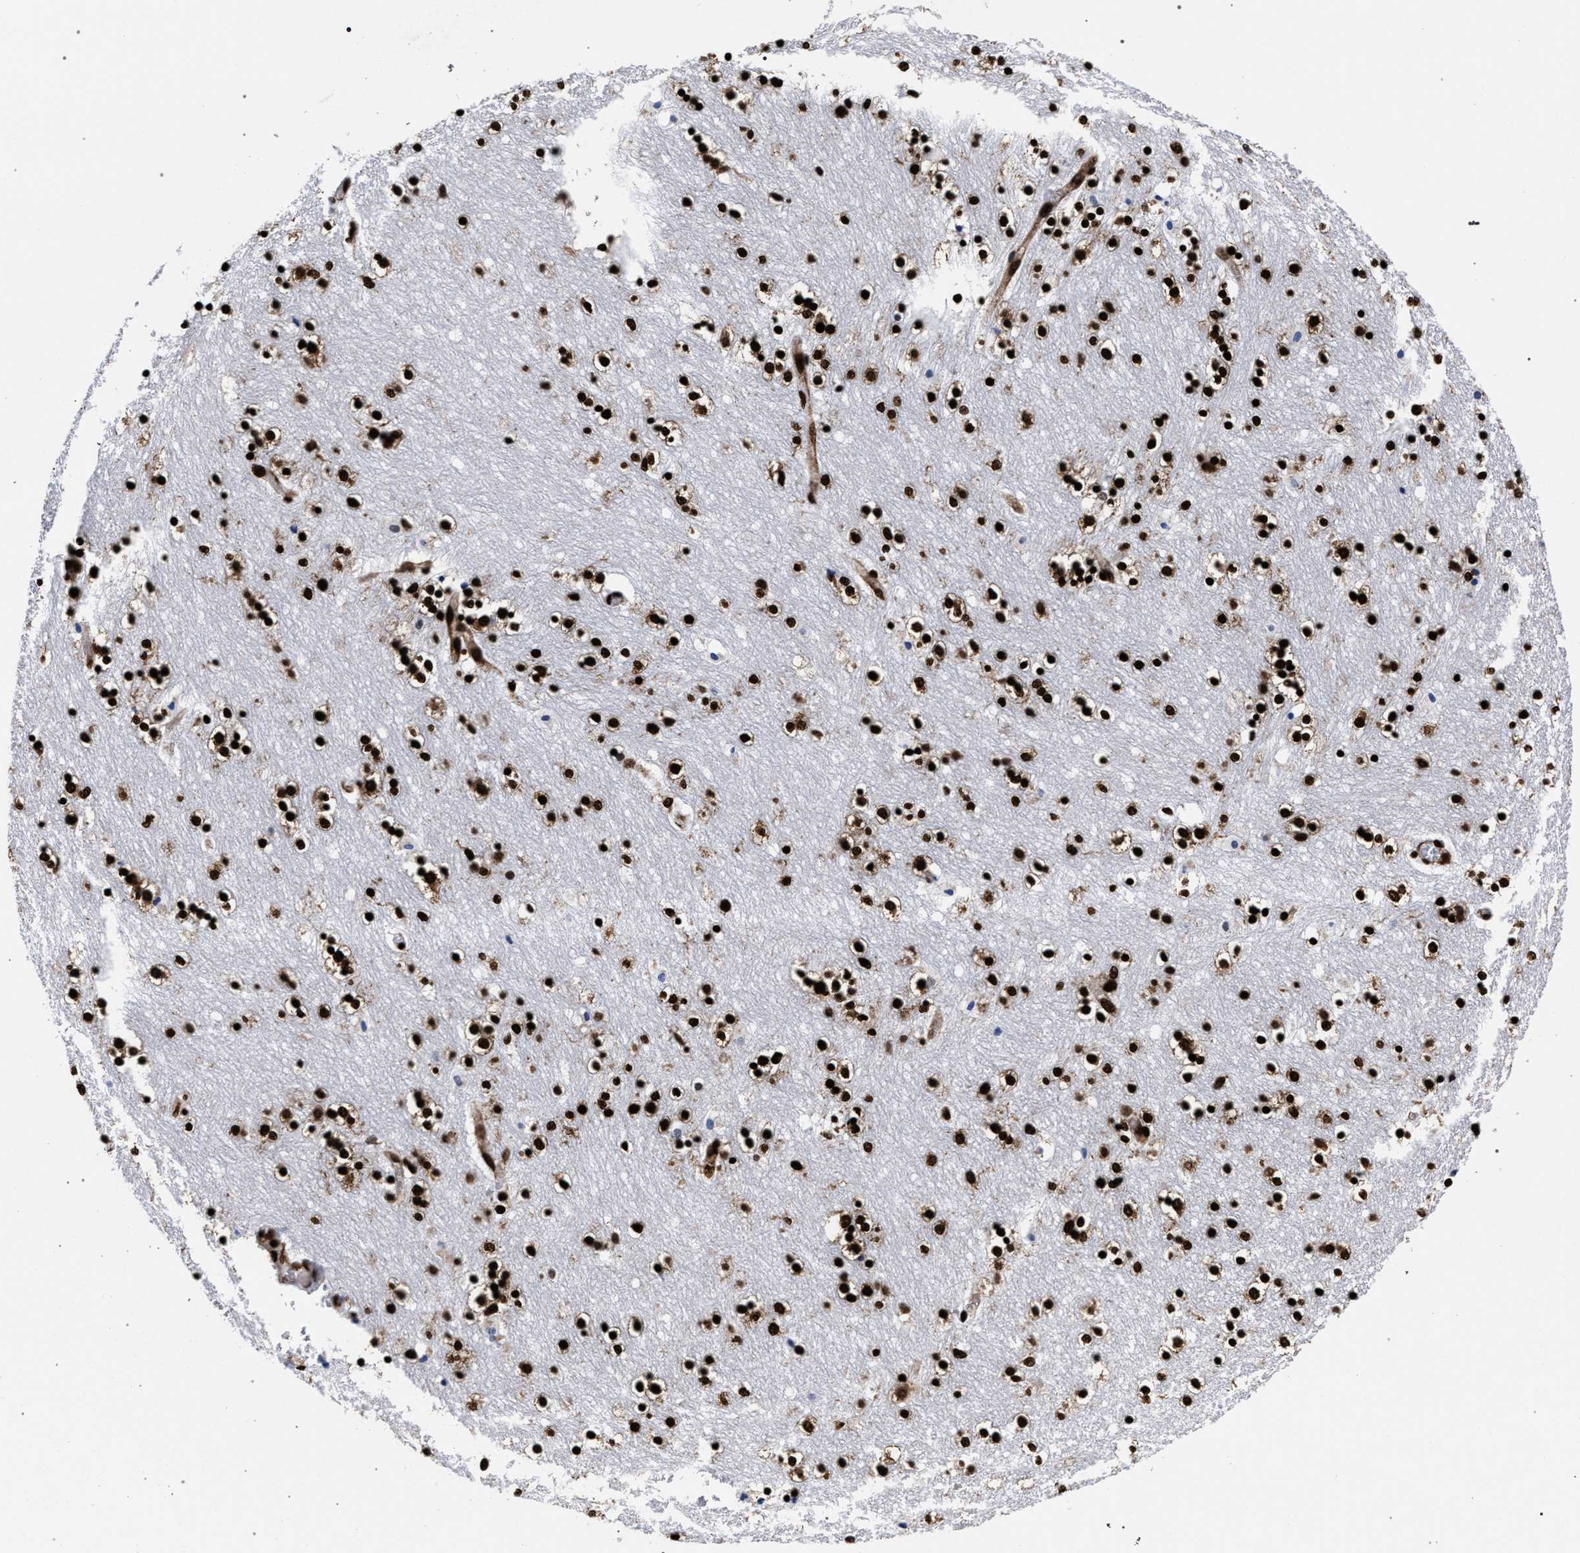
{"staining": {"intensity": "strong", "quantity": ">75%", "location": "nuclear"}, "tissue": "caudate", "cell_type": "Glial cells", "image_type": "normal", "snomed": [{"axis": "morphology", "description": "Normal tissue, NOS"}, {"axis": "topography", "description": "Lateral ventricle wall"}], "caption": "This is a photomicrograph of IHC staining of unremarkable caudate, which shows strong staining in the nuclear of glial cells.", "gene": "HNRNPA1", "patient": {"sex": "female", "age": 54}}